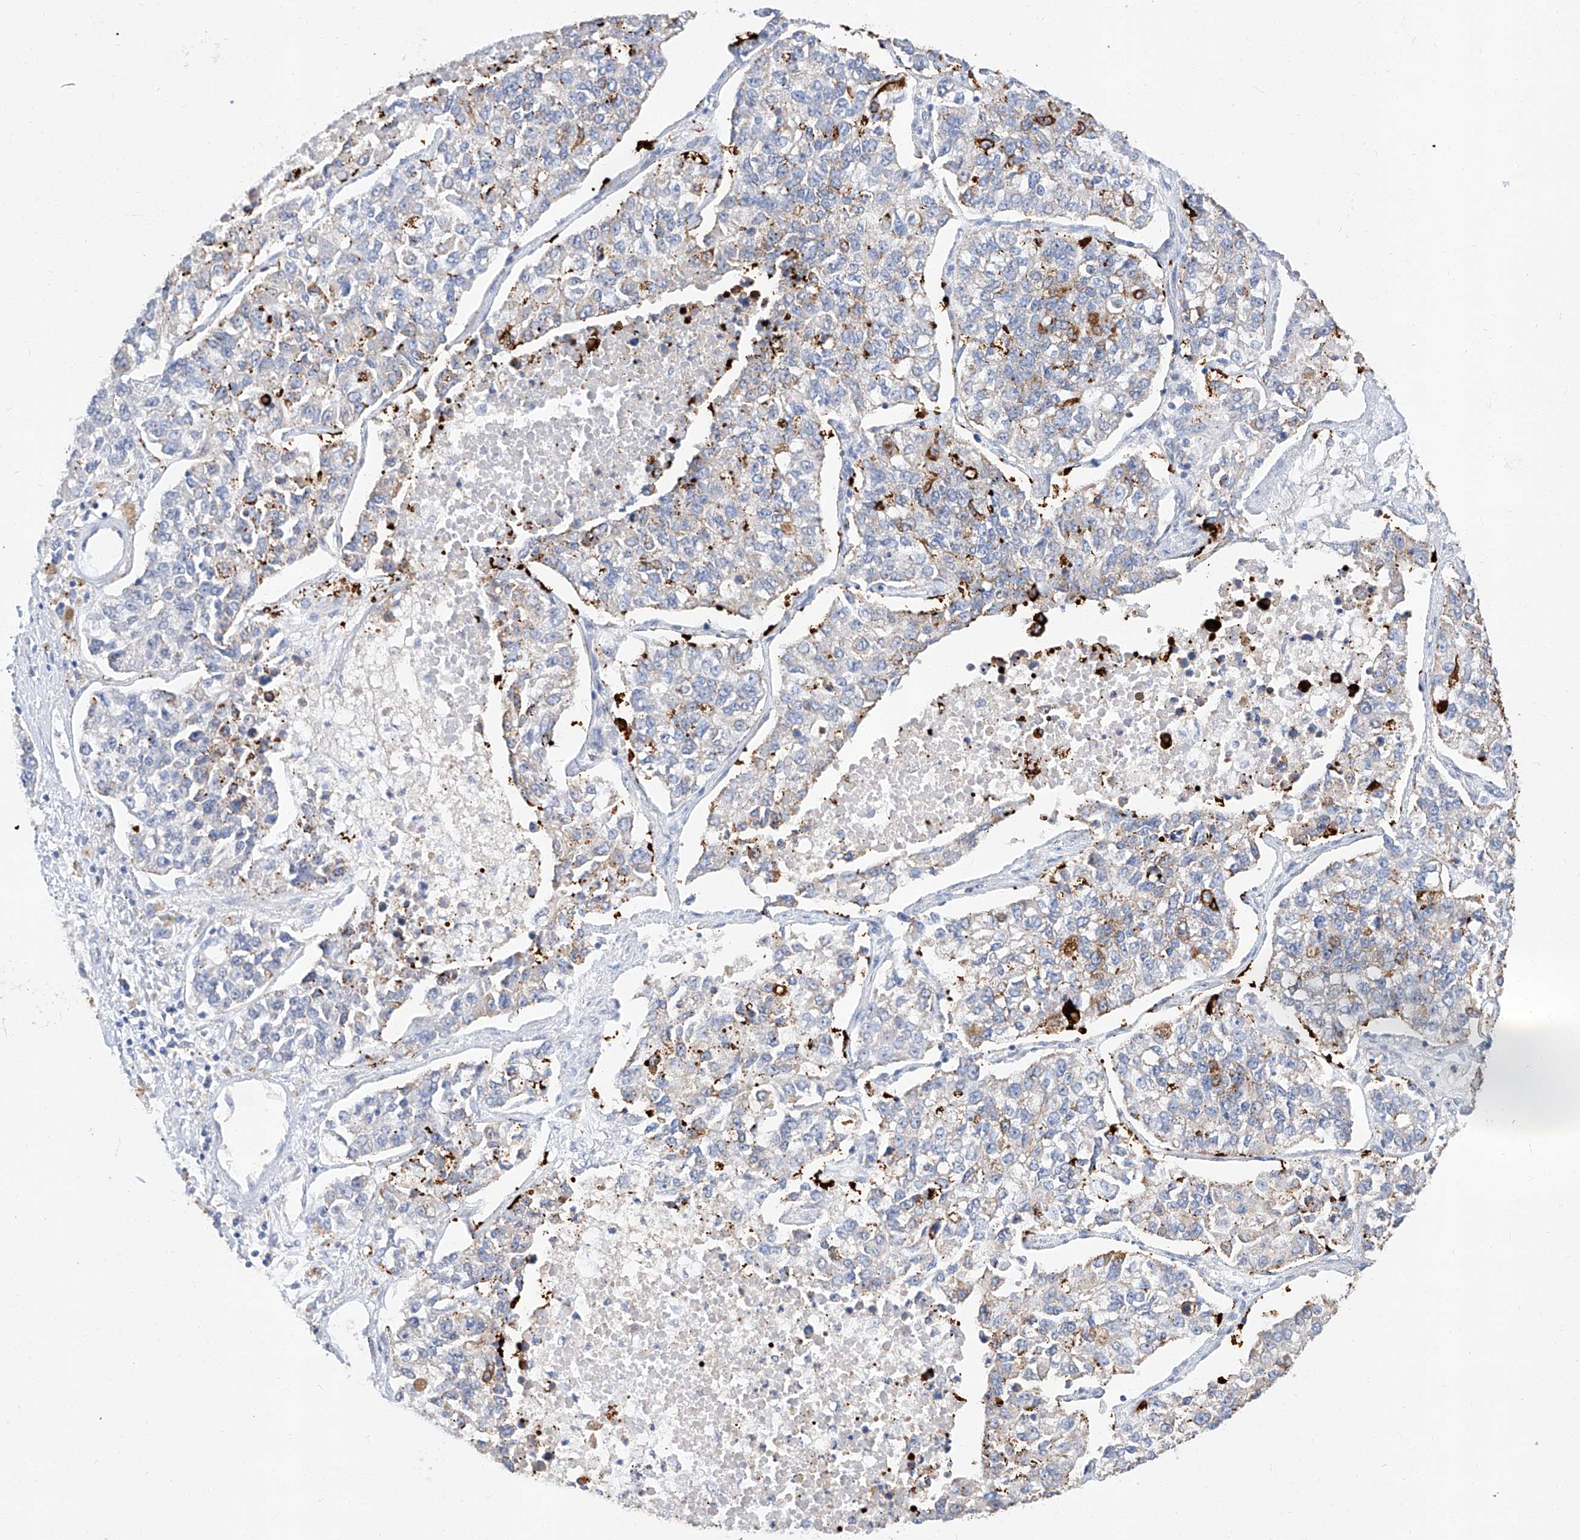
{"staining": {"intensity": "strong", "quantity": "<25%", "location": "cytoplasmic/membranous"}, "tissue": "lung cancer", "cell_type": "Tumor cells", "image_type": "cancer", "snomed": [{"axis": "morphology", "description": "Adenocarcinoma, NOS"}, {"axis": "topography", "description": "Lung"}], "caption": "The photomicrograph displays a brown stain indicating the presence of a protein in the cytoplasmic/membranous of tumor cells in adenocarcinoma (lung). (Brightfield microscopy of DAB IHC at high magnification).", "gene": "GLMN", "patient": {"sex": "male", "age": 49}}